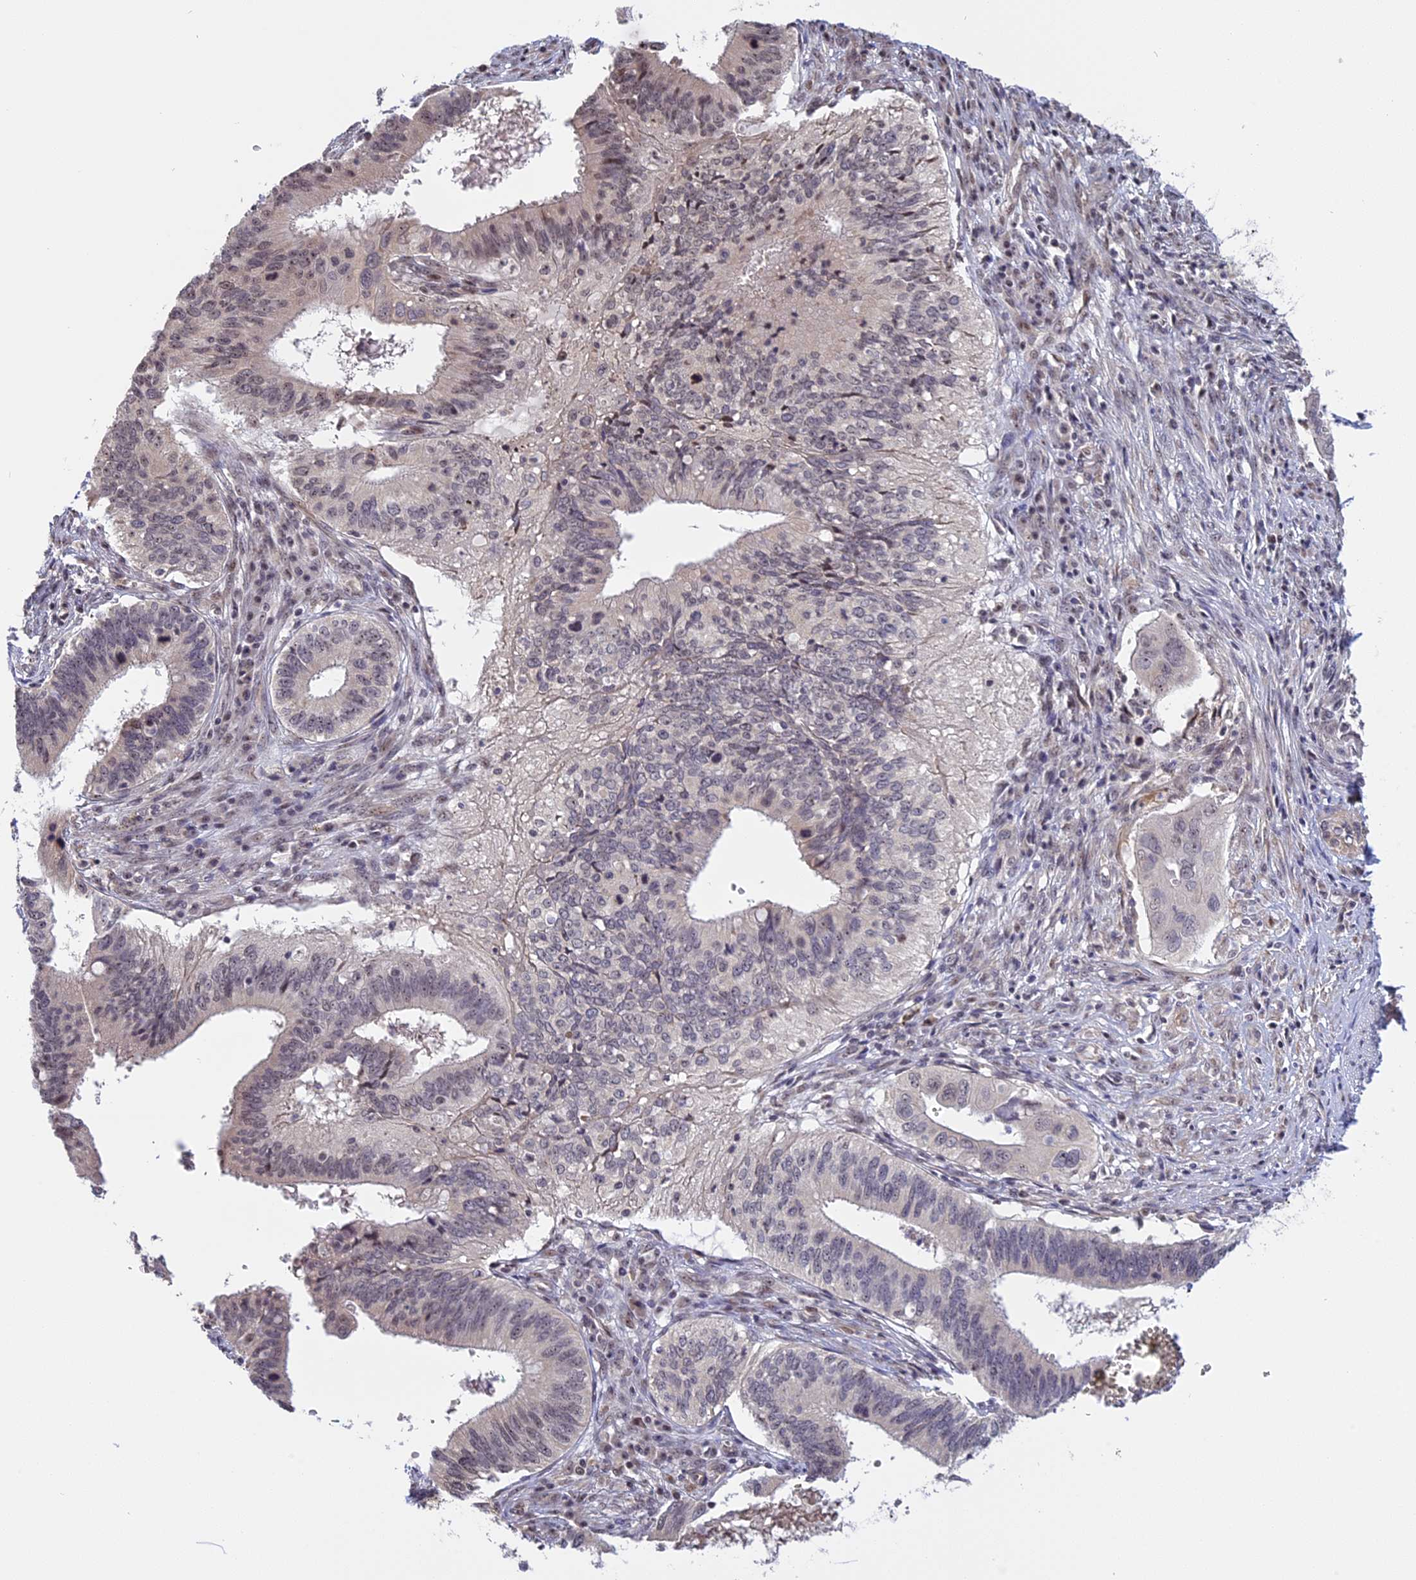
{"staining": {"intensity": "weak", "quantity": "<25%", "location": "nuclear"}, "tissue": "cervical cancer", "cell_type": "Tumor cells", "image_type": "cancer", "snomed": [{"axis": "morphology", "description": "Adenocarcinoma, NOS"}, {"axis": "topography", "description": "Cervix"}], "caption": "High power microscopy micrograph of an immunohistochemistry (IHC) image of cervical cancer, revealing no significant staining in tumor cells.", "gene": "MGA", "patient": {"sex": "female", "age": 42}}